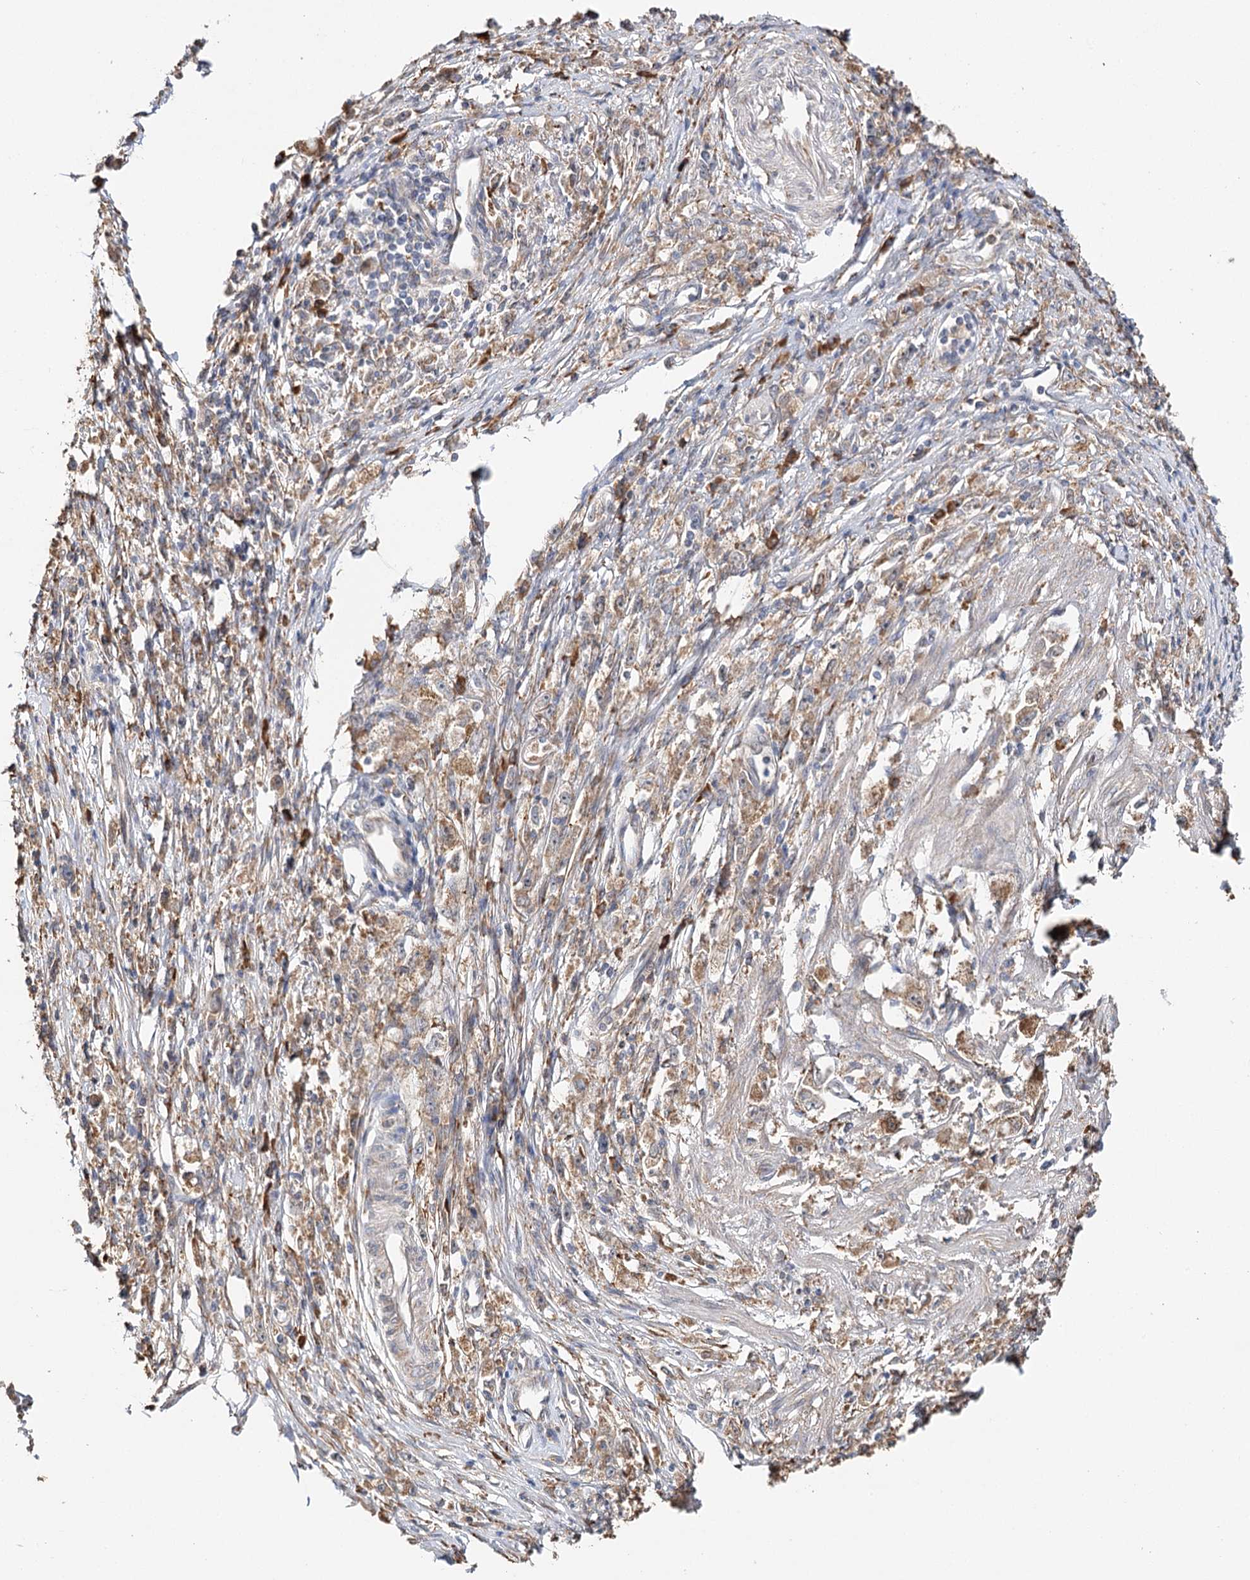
{"staining": {"intensity": "moderate", "quantity": "<25%", "location": "cytoplasmic/membranous"}, "tissue": "stomach cancer", "cell_type": "Tumor cells", "image_type": "cancer", "snomed": [{"axis": "morphology", "description": "Adenocarcinoma, NOS"}, {"axis": "topography", "description": "Stomach"}], "caption": "Immunohistochemistry (IHC) of human stomach cancer displays low levels of moderate cytoplasmic/membranous expression in approximately <25% of tumor cells. (brown staining indicates protein expression, while blue staining denotes nuclei).", "gene": "VEGFA", "patient": {"sex": "female", "age": 59}}